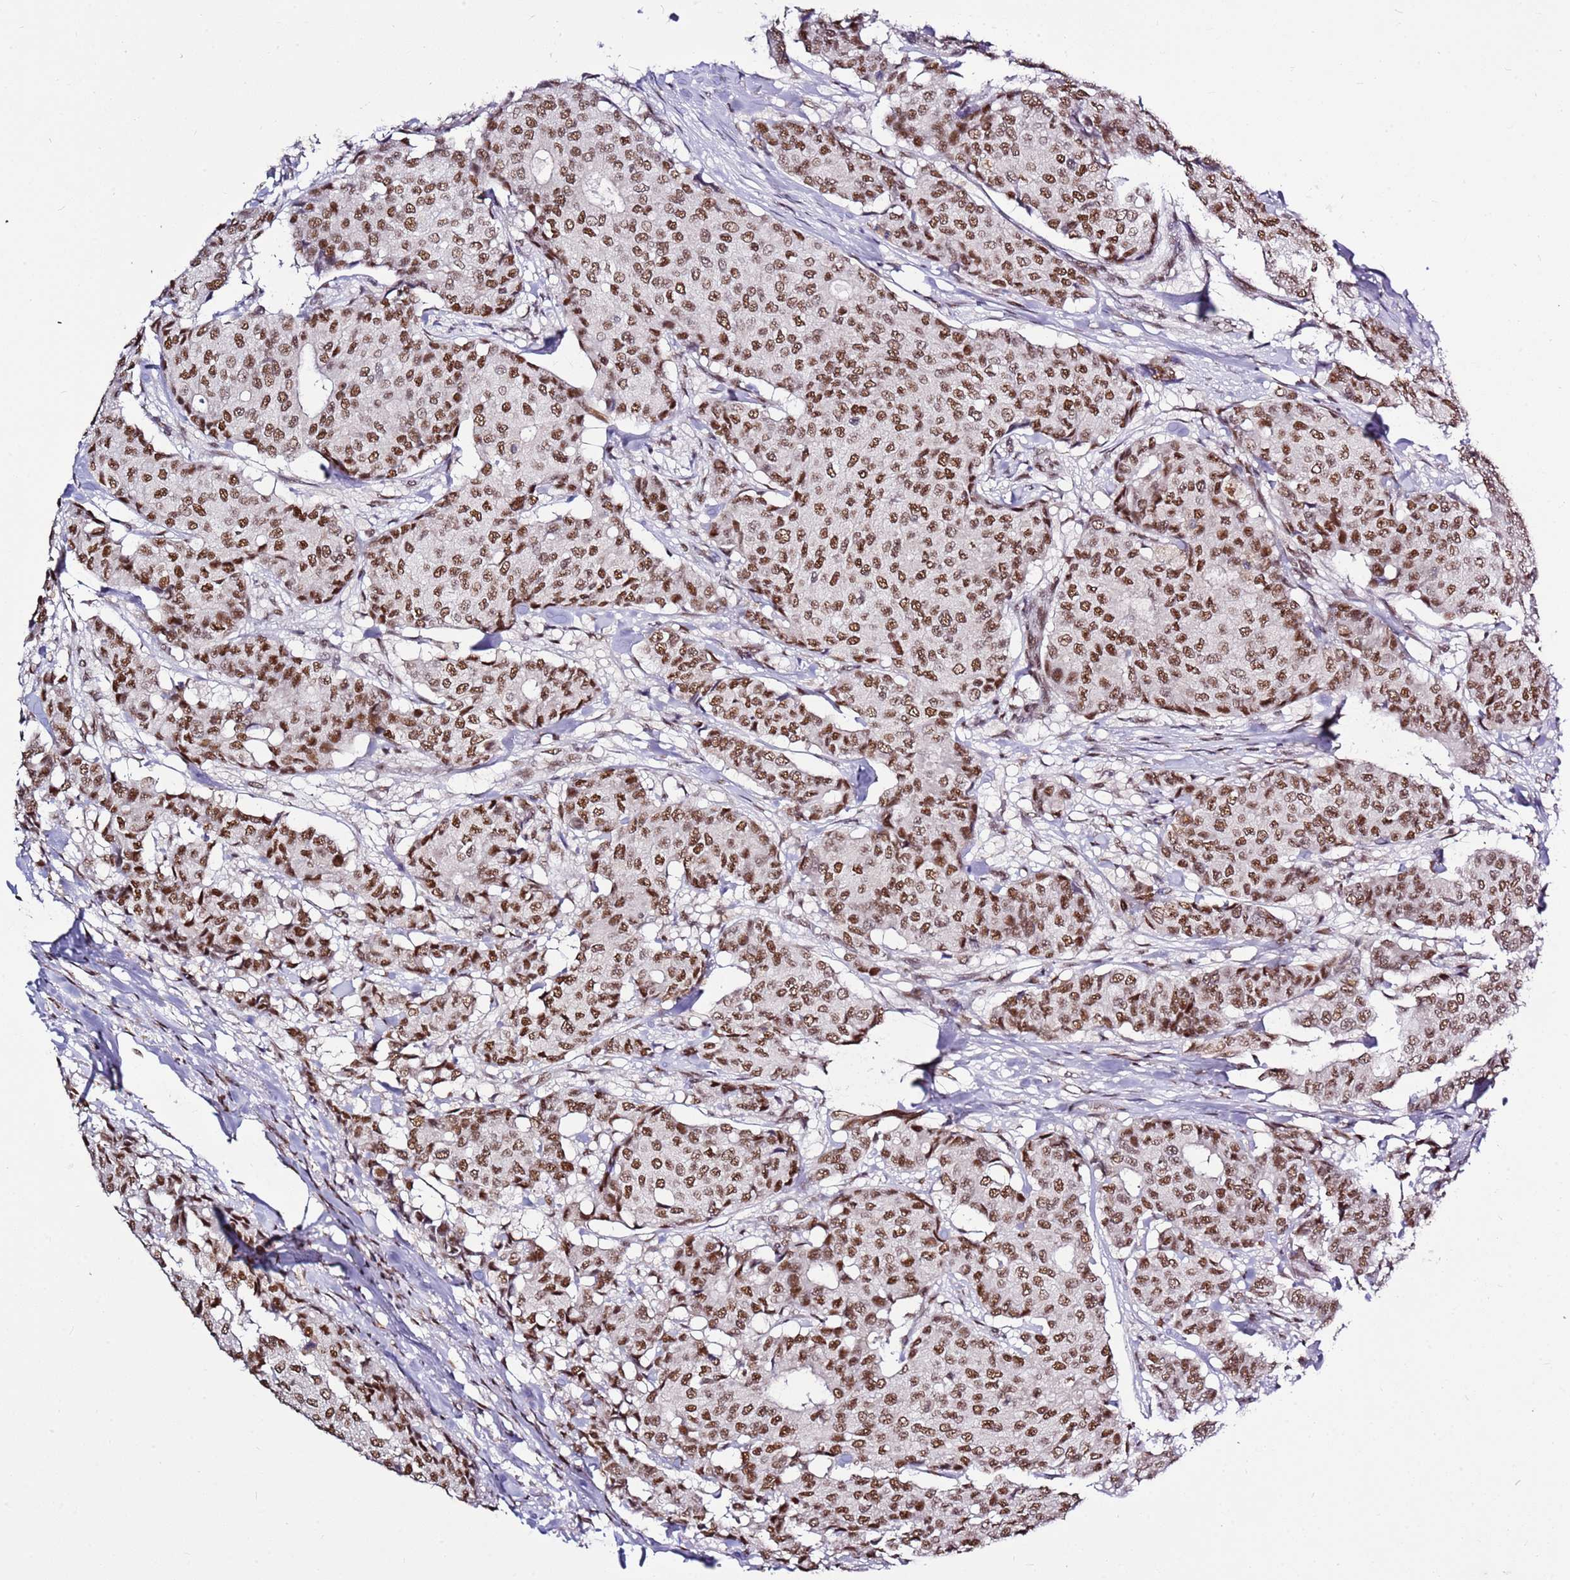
{"staining": {"intensity": "moderate", "quantity": ">75%", "location": "nuclear"}, "tissue": "breast cancer", "cell_type": "Tumor cells", "image_type": "cancer", "snomed": [{"axis": "morphology", "description": "Duct carcinoma"}, {"axis": "topography", "description": "Breast"}], "caption": "Tumor cells show medium levels of moderate nuclear expression in approximately >75% of cells in infiltrating ductal carcinoma (breast).", "gene": "AKAP8L", "patient": {"sex": "female", "age": 75}}